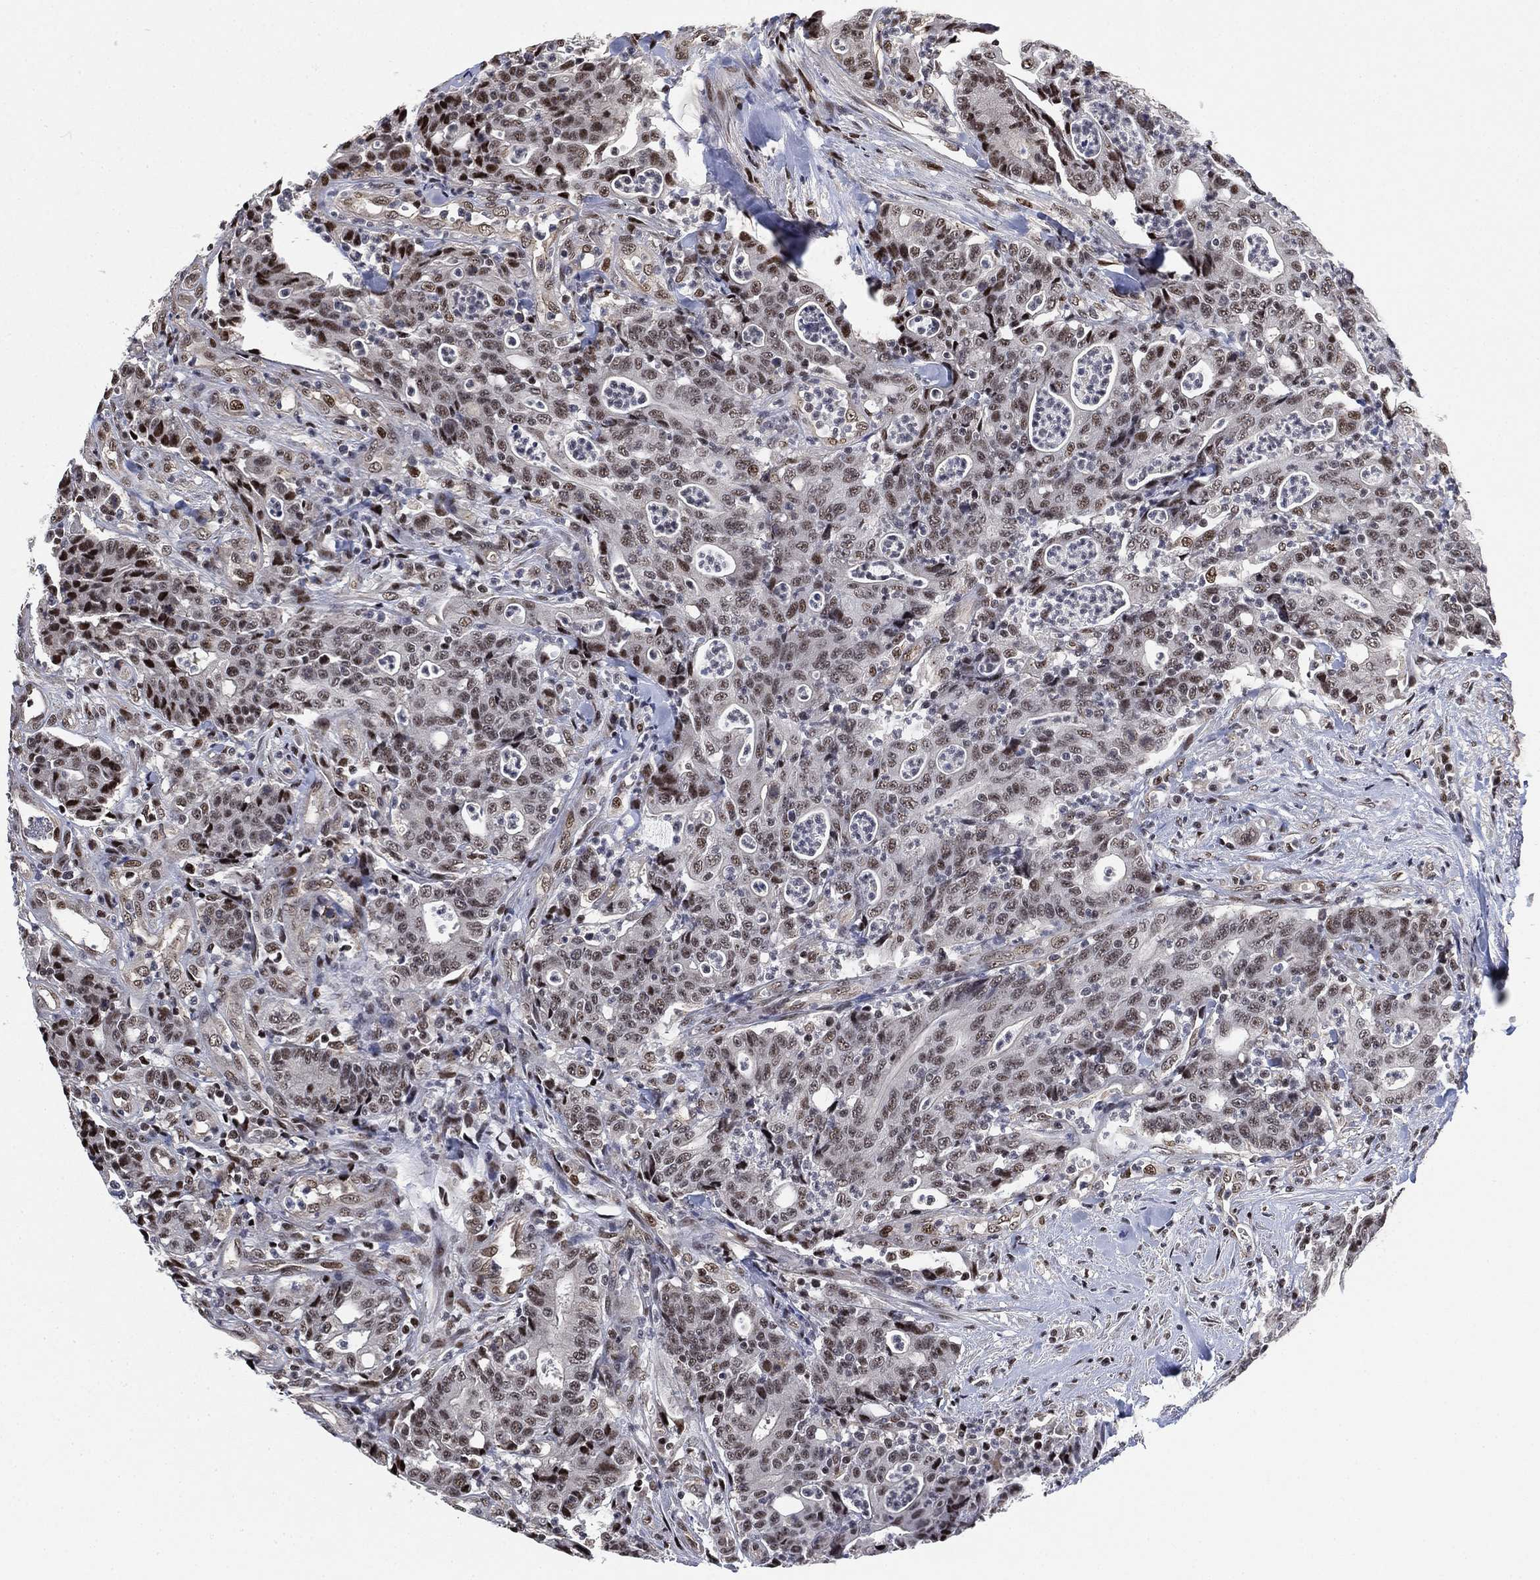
{"staining": {"intensity": "moderate", "quantity": "<25%", "location": "nuclear"}, "tissue": "colorectal cancer", "cell_type": "Tumor cells", "image_type": "cancer", "snomed": [{"axis": "morphology", "description": "Adenocarcinoma, NOS"}, {"axis": "topography", "description": "Colon"}], "caption": "About <25% of tumor cells in colorectal adenocarcinoma display moderate nuclear protein expression as visualized by brown immunohistochemical staining.", "gene": "ZSCAN30", "patient": {"sex": "male", "age": 70}}